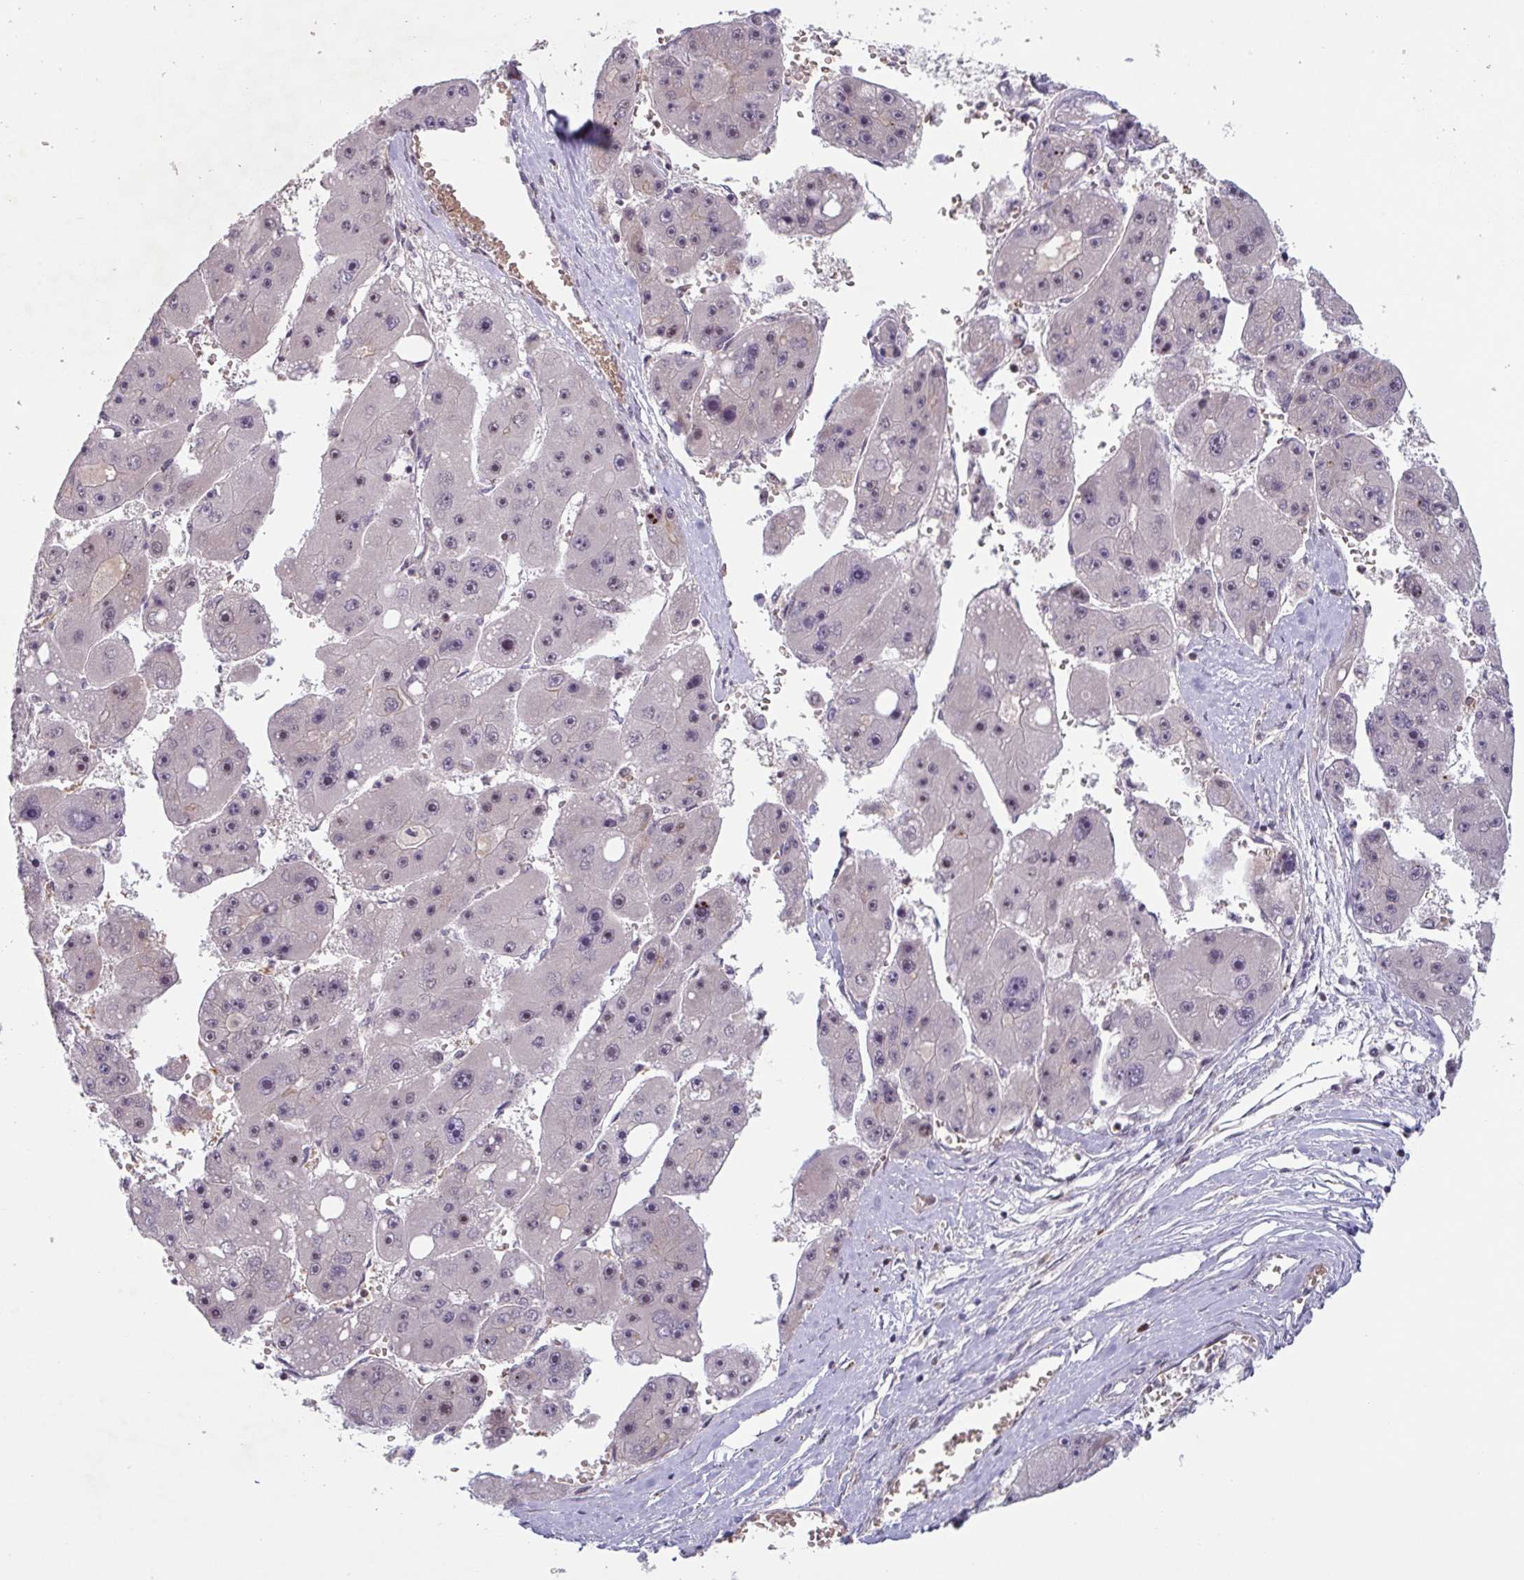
{"staining": {"intensity": "weak", "quantity": "25%-75%", "location": "nuclear"}, "tissue": "liver cancer", "cell_type": "Tumor cells", "image_type": "cancer", "snomed": [{"axis": "morphology", "description": "Carcinoma, Hepatocellular, NOS"}, {"axis": "topography", "description": "Liver"}], "caption": "There is low levels of weak nuclear positivity in tumor cells of liver hepatocellular carcinoma, as demonstrated by immunohistochemical staining (brown color).", "gene": "NLRP13", "patient": {"sex": "female", "age": 61}}